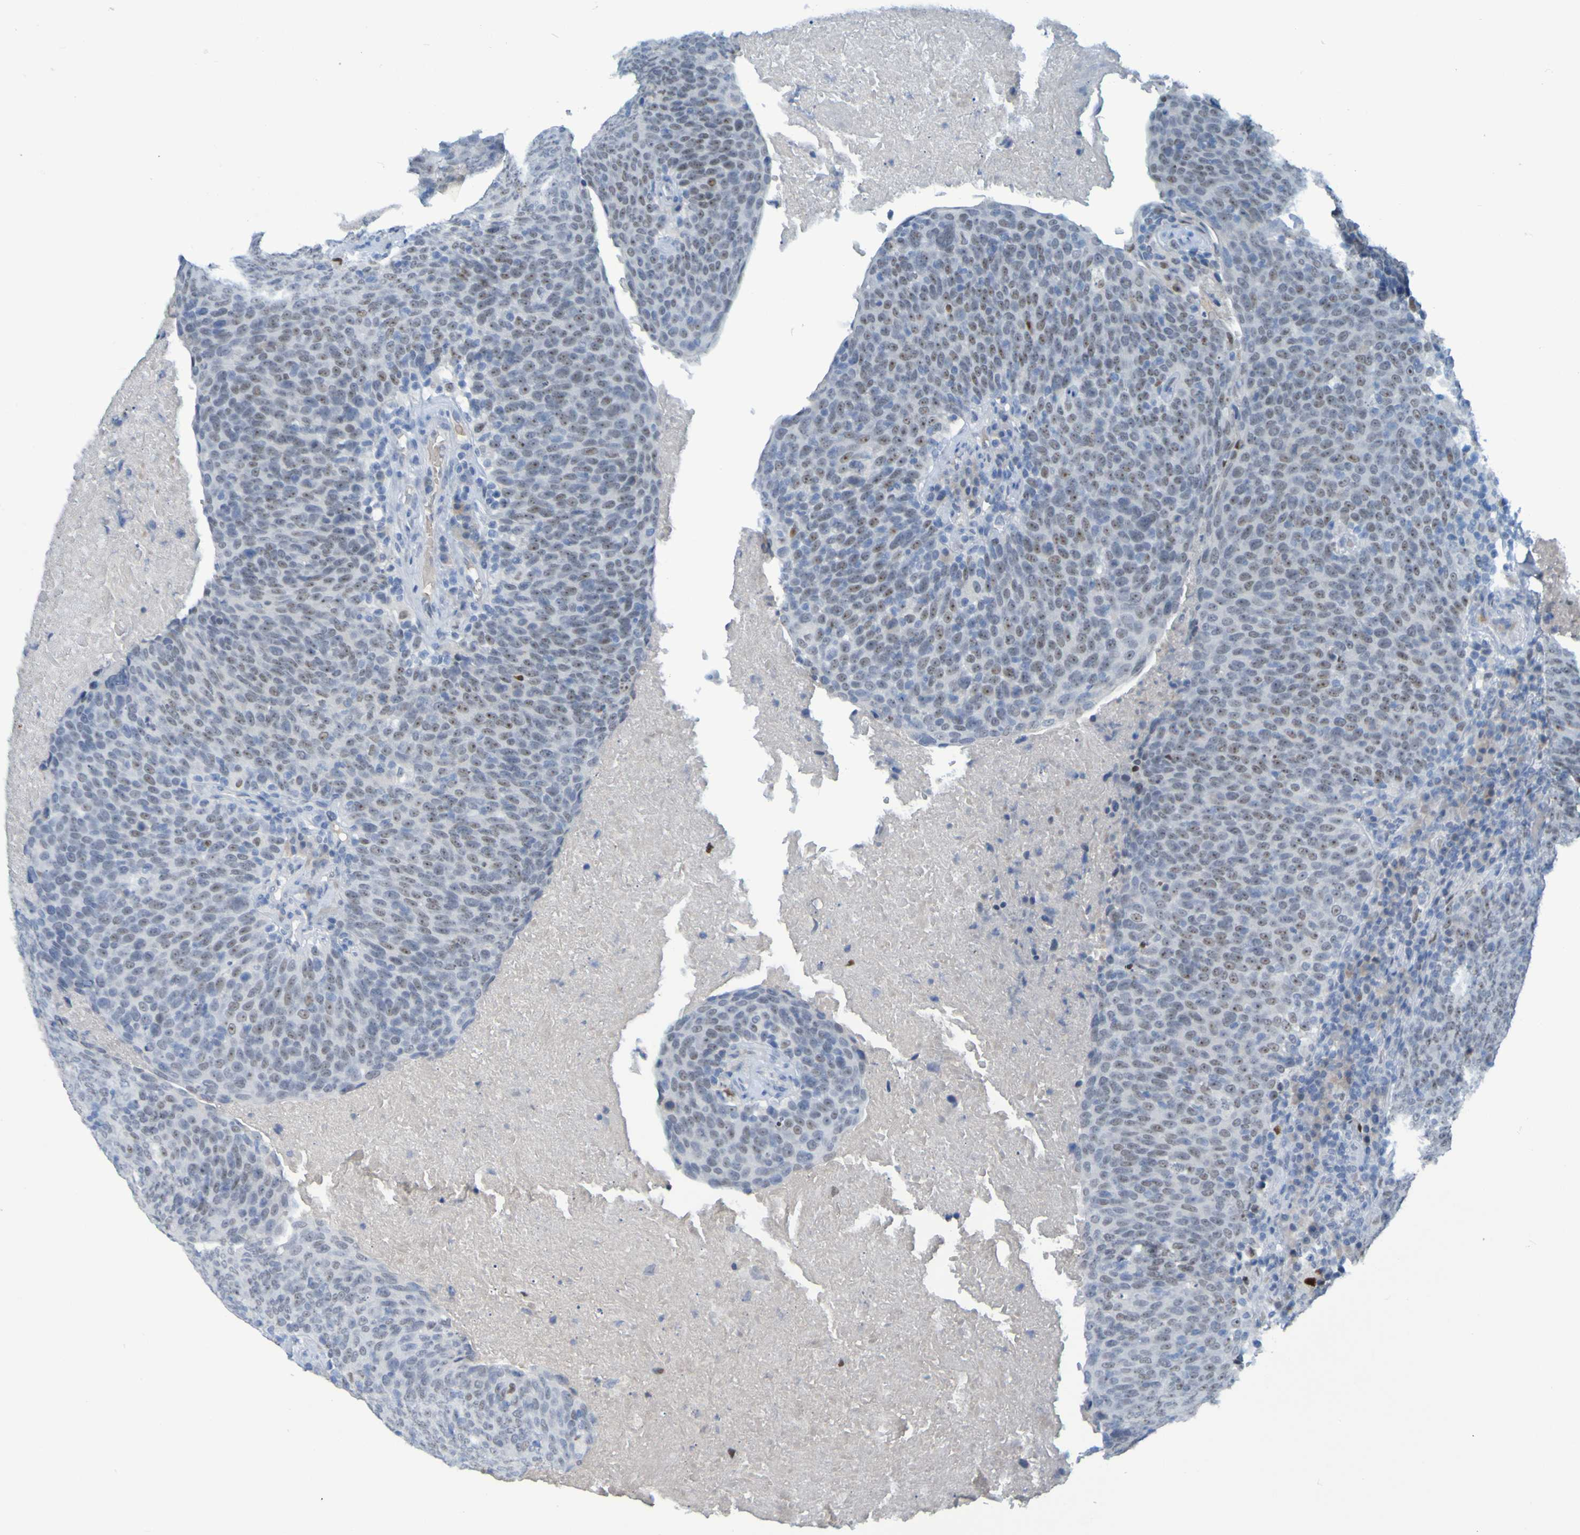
{"staining": {"intensity": "negative", "quantity": "none", "location": "none"}, "tissue": "head and neck cancer", "cell_type": "Tumor cells", "image_type": "cancer", "snomed": [{"axis": "morphology", "description": "Squamous cell carcinoma, NOS"}, {"axis": "morphology", "description": "Squamous cell carcinoma, metastatic, NOS"}, {"axis": "topography", "description": "Lymph node"}, {"axis": "topography", "description": "Head-Neck"}], "caption": "The histopathology image demonstrates no significant positivity in tumor cells of head and neck cancer (squamous cell carcinoma).", "gene": "USP36", "patient": {"sex": "male", "age": 62}}